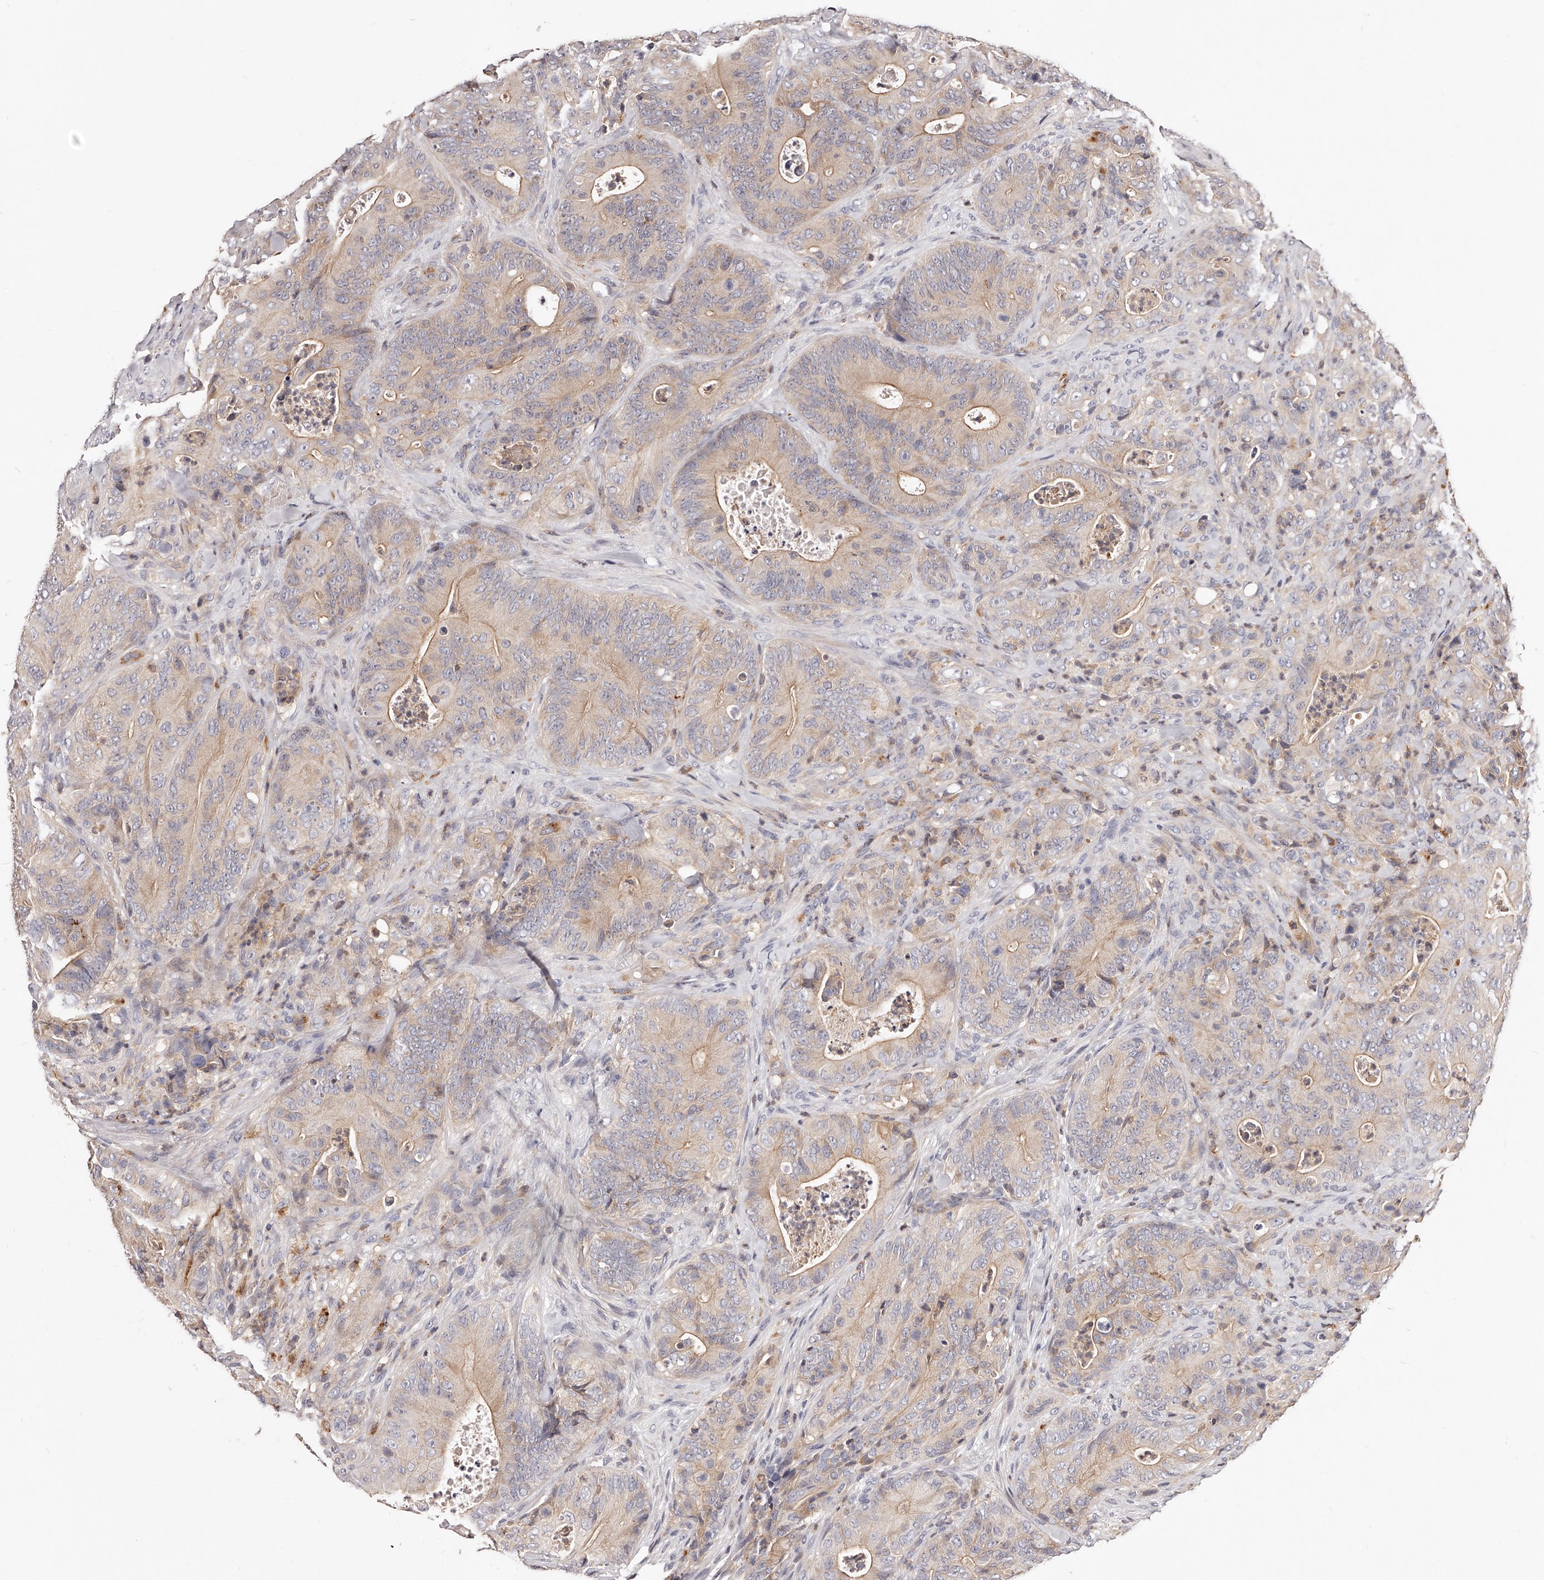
{"staining": {"intensity": "weak", "quantity": "<25%", "location": "cytoplasmic/membranous"}, "tissue": "colorectal cancer", "cell_type": "Tumor cells", "image_type": "cancer", "snomed": [{"axis": "morphology", "description": "Normal tissue, NOS"}, {"axis": "topography", "description": "Colon"}], "caption": "This is an immunohistochemistry (IHC) image of colorectal cancer. There is no expression in tumor cells.", "gene": "PHACTR1", "patient": {"sex": "female", "age": 82}}